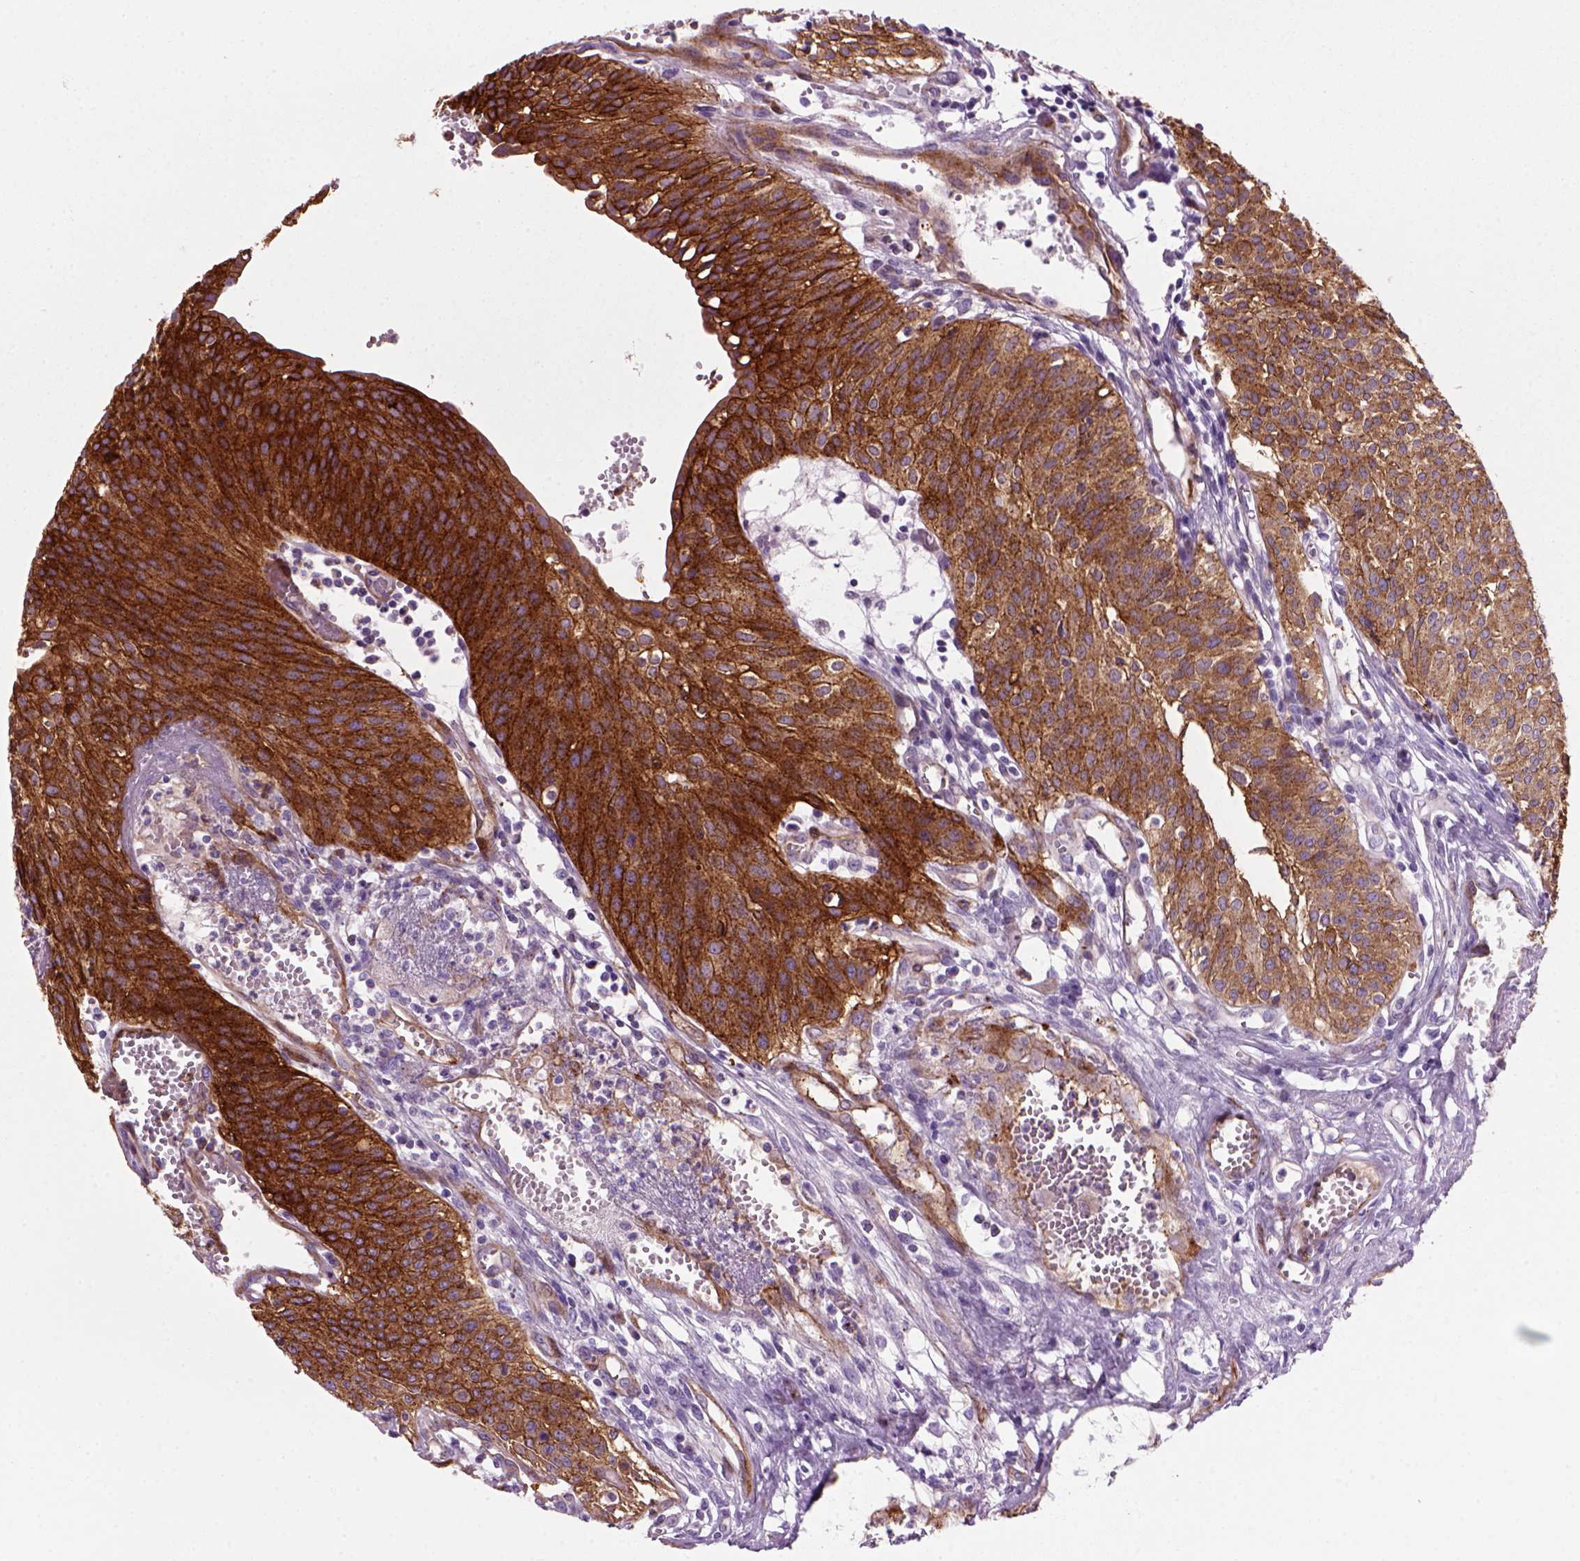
{"staining": {"intensity": "strong", "quantity": ">75%", "location": "cytoplasmic/membranous"}, "tissue": "urothelial cancer", "cell_type": "Tumor cells", "image_type": "cancer", "snomed": [{"axis": "morphology", "description": "Urothelial carcinoma, High grade"}, {"axis": "topography", "description": "Urinary bladder"}], "caption": "DAB immunohistochemical staining of human urothelial cancer reveals strong cytoplasmic/membranous protein positivity in approximately >75% of tumor cells.", "gene": "MARCKS", "patient": {"sex": "male", "age": 57}}